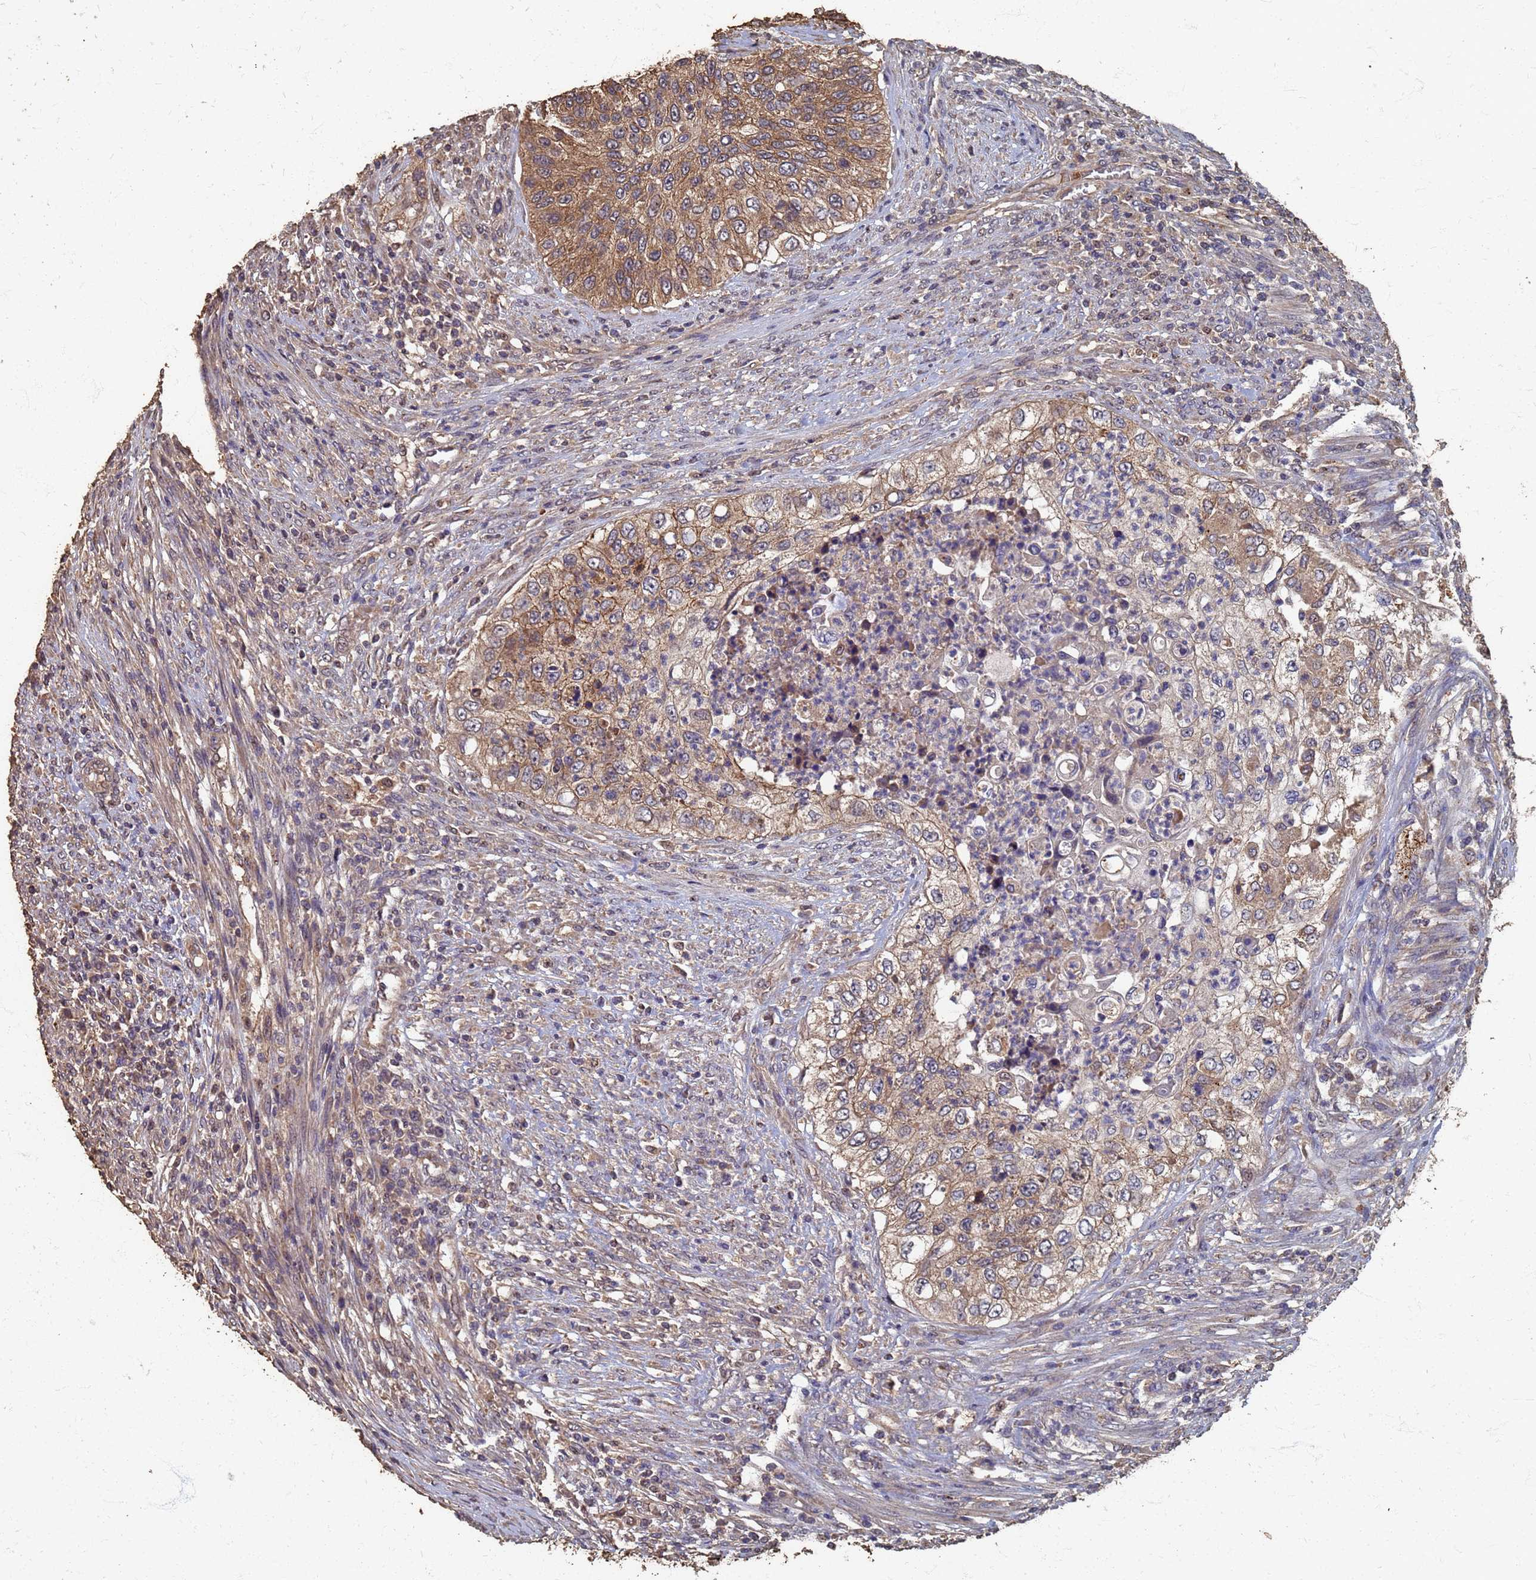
{"staining": {"intensity": "moderate", "quantity": ">75%", "location": "cytoplasmic/membranous"}, "tissue": "urothelial cancer", "cell_type": "Tumor cells", "image_type": "cancer", "snomed": [{"axis": "morphology", "description": "Urothelial carcinoma, High grade"}, {"axis": "topography", "description": "Urinary bladder"}], "caption": "This histopathology image shows urothelial cancer stained with immunohistochemistry to label a protein in brown. The cytoplasmic/membranous of tumor cells show moderate positivity for the protein. Nuclei are counter-stained blue.", "gene": "DPH5", "patient": {"sex": "female", "age": 60}}